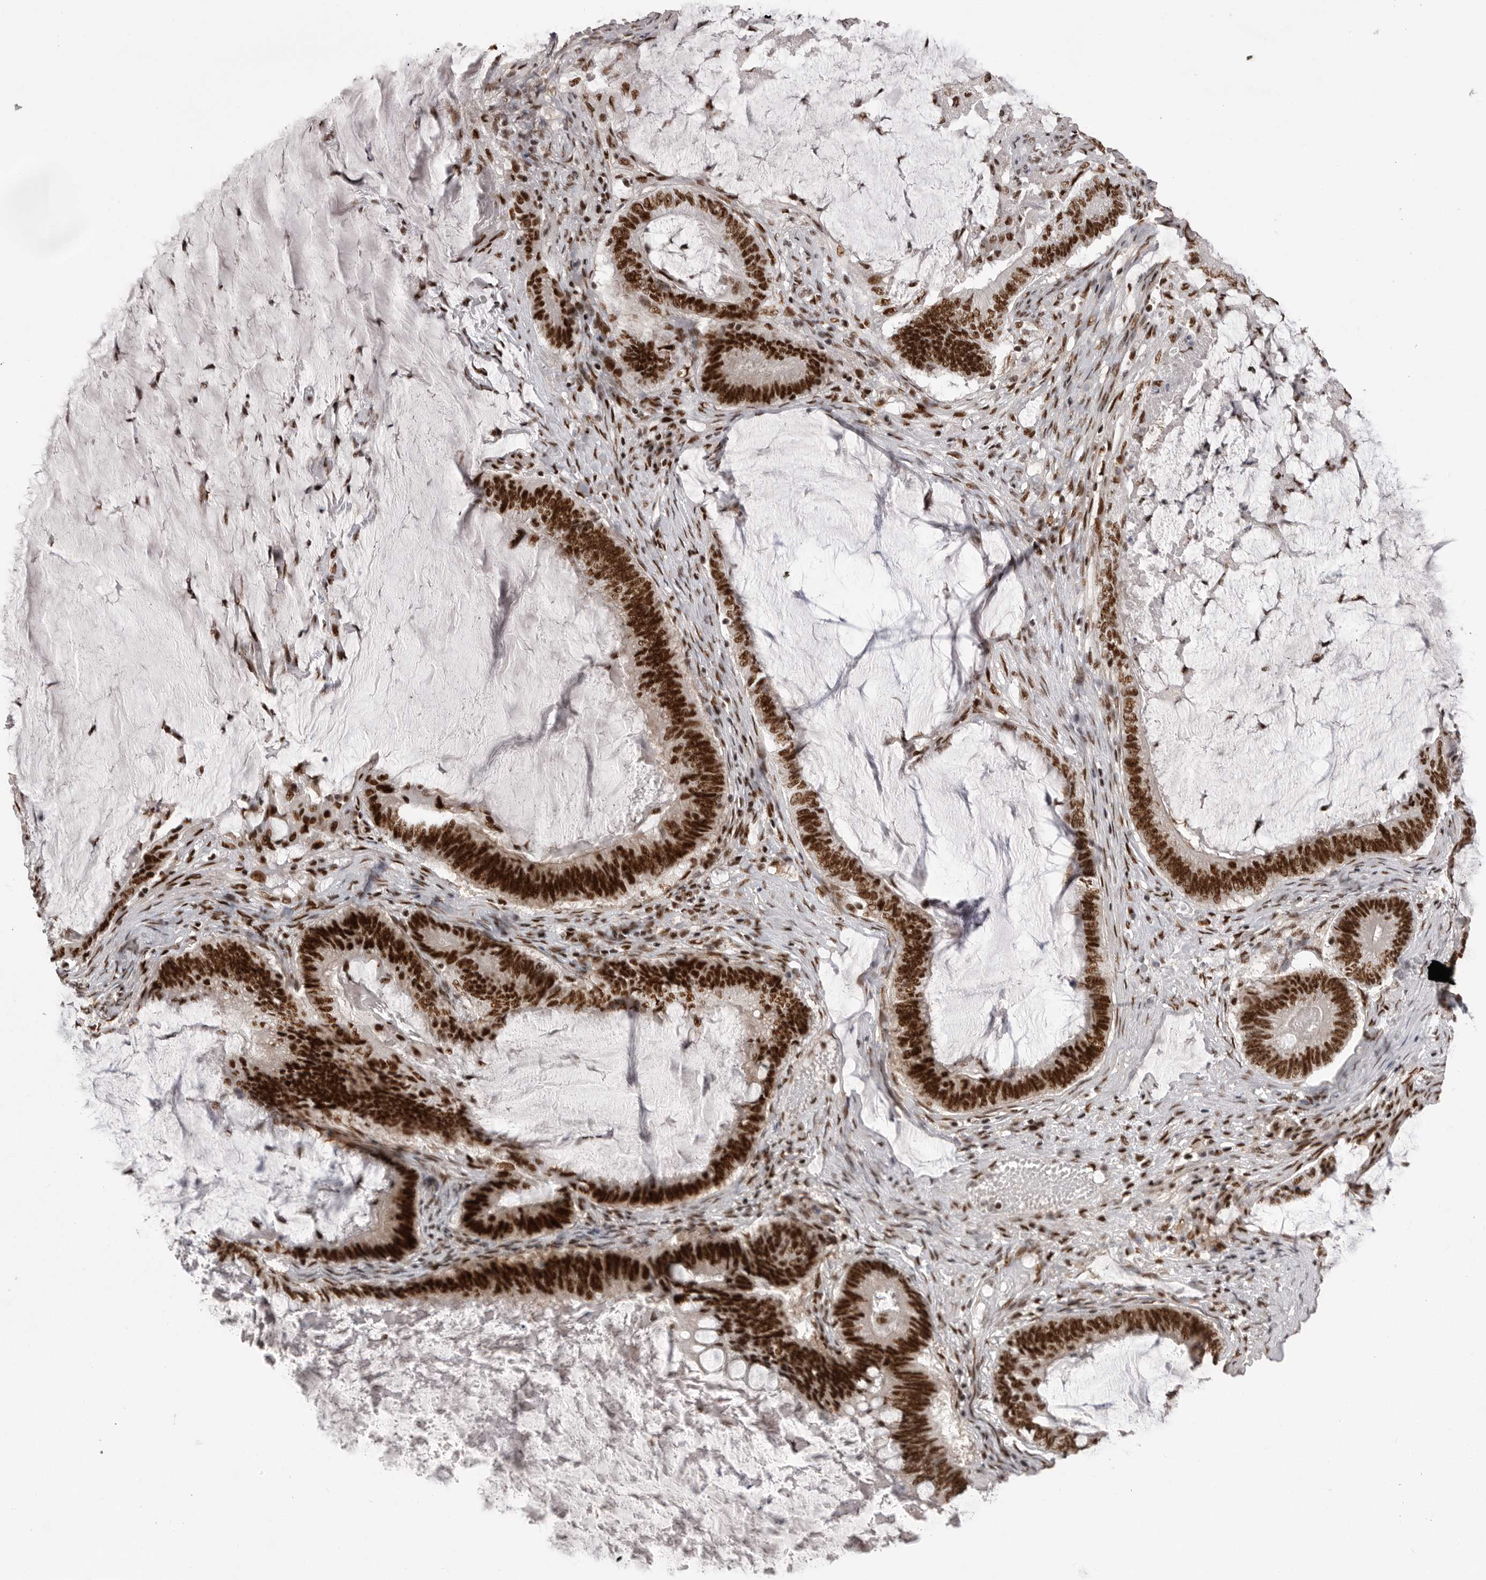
{"staining": {"intensity": "strong", "quantity": ">75%", "location": "nuclear"}, "tissue": "ovarian cancer", "cell_type": "Tumor cells", "image_type": "cancer", "snomed": [{"axis": "morphology", "description": "Cystadenocarcinoma, mucinous, NOS"}, {"axis": "topography", "description": "Ovary"}], "caption": "Immunohistochemical staining of mucinous cystadenocarcinoma (ovarian) demonstrates high levels of strong nuclear protein staining in approximately >75% of tumor cells.", "gene": "PPP1R8", "patient": {"sex": "female", "age": 61}}